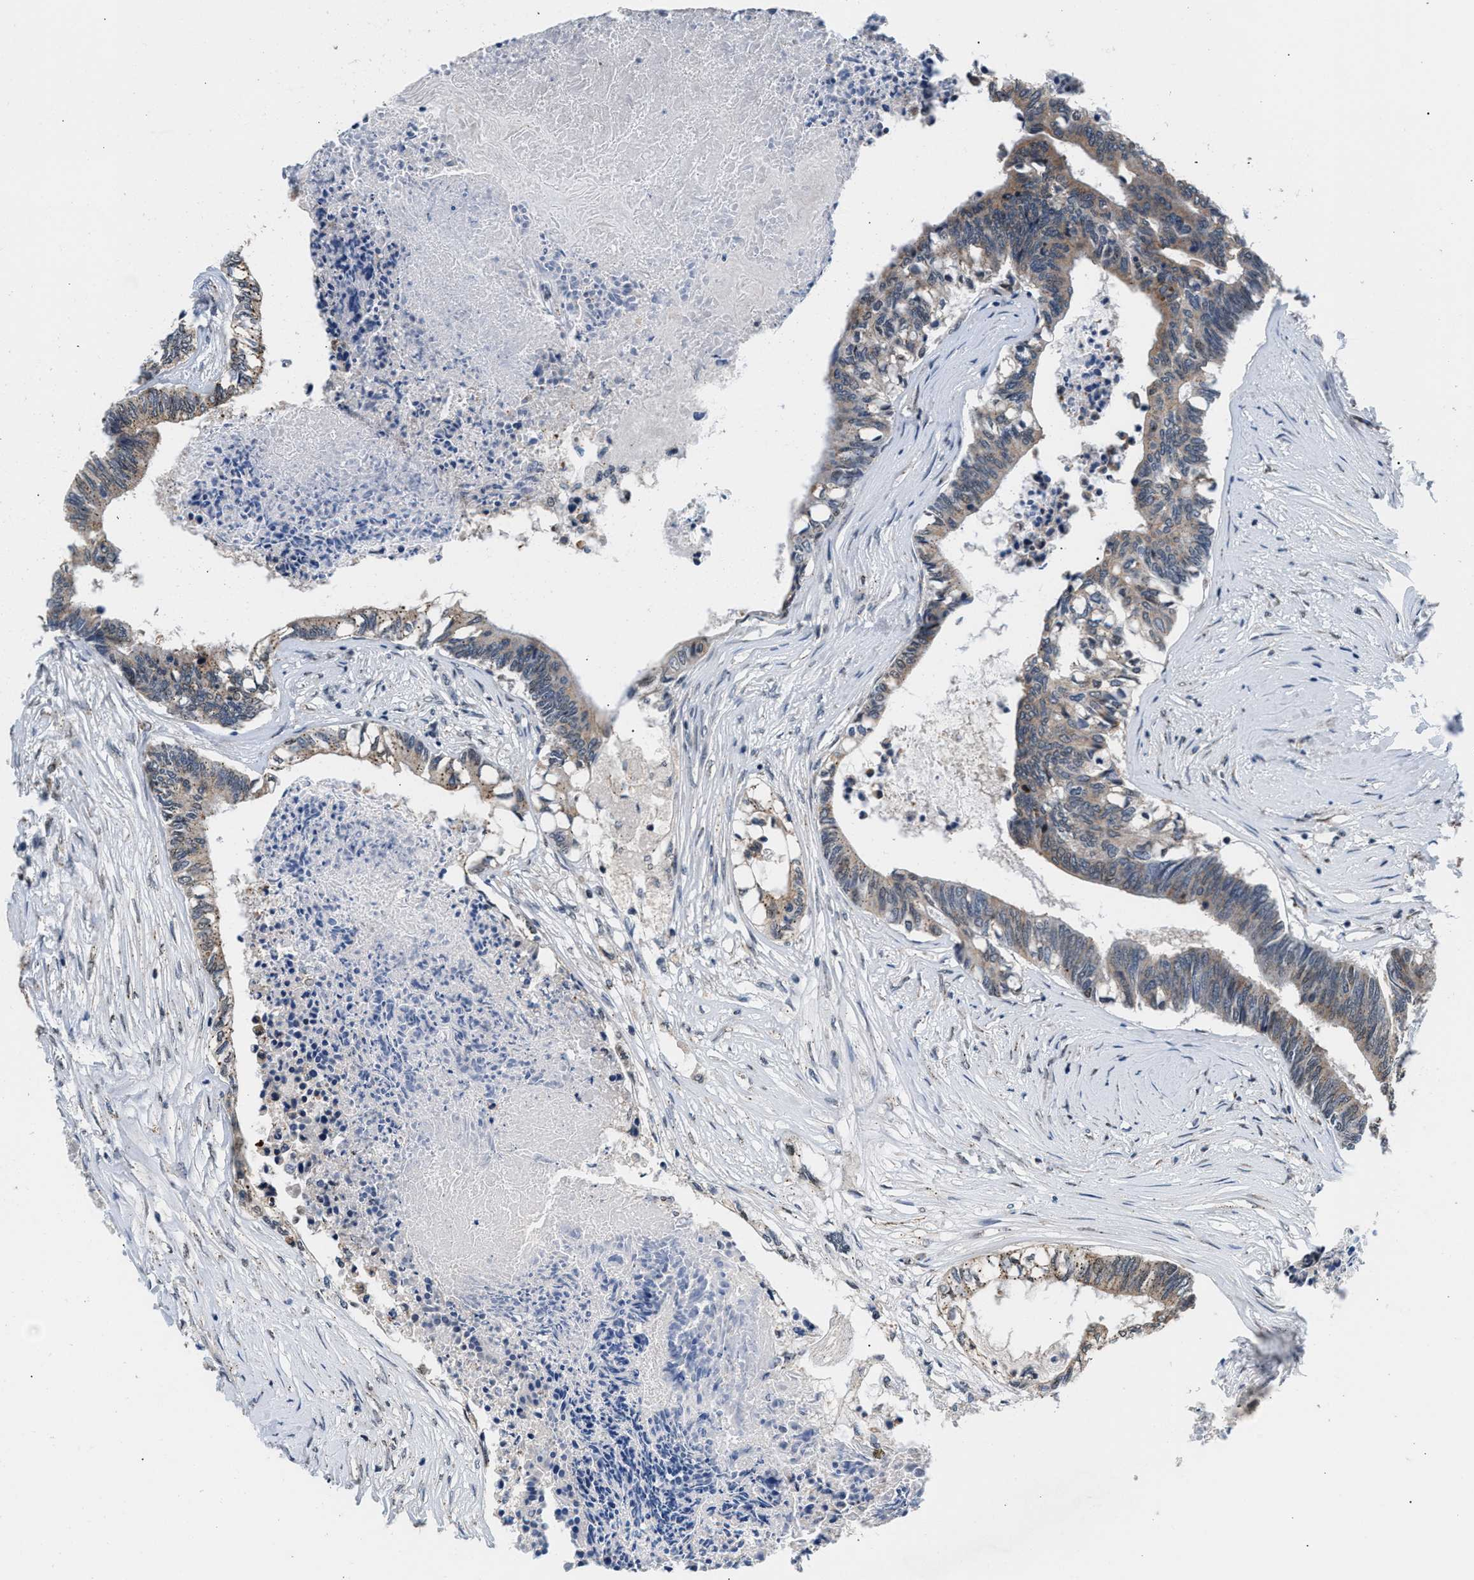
{"staining": {"intensity": "weak", "quantity": ">75%", "location": "cytoplasmic/membranous"}, "tissue": "colorectal cancer", "cell_type": "Tumor cells", "image_type": "cancer", "snomed": [{"axis": "morphology", "description": "Adenocarcinoma, NOS"}, {"axis": "topography", "description": "Rectum"}], "caption": "The photomicrograph exhibits staining of colorectal cancer, revealing weak cytoplasmic/membranous protein staining (brown color) within tumor cells.", "gene": "KCNMB2", "patient": {"sex": "male", "age": 63}}